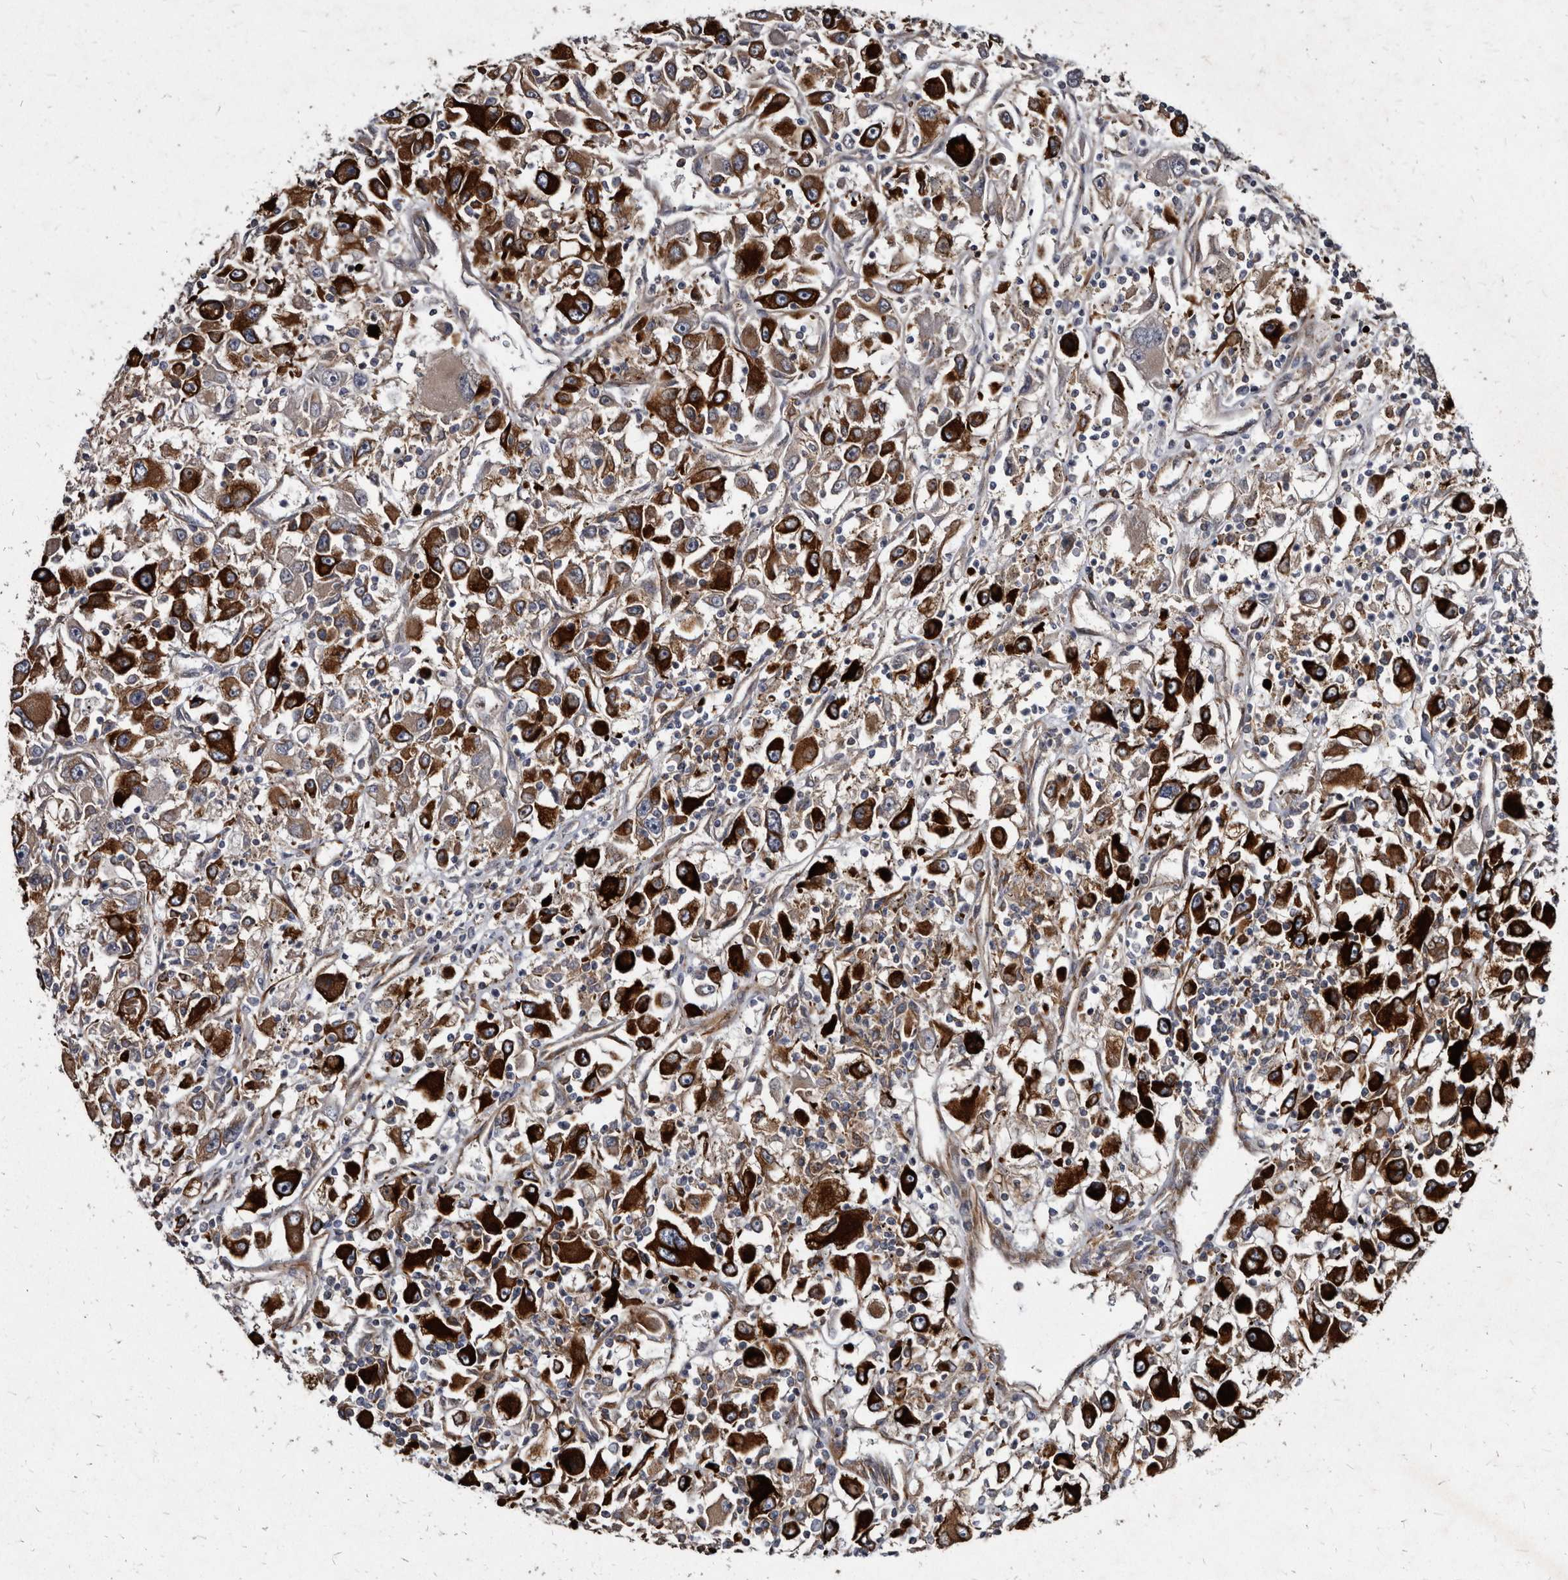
{"staining": {"intensity": "strong", "quantity": ">75%", "location": "cytoplasmic/membranous"}, "tissue": "renal cancer", "cell_type": "Tumor cells", "image_type": "cancer", "snomed": [{"axis": "morphology", "description": "Adenocarcinoma, NOS"}, {"axis": "topography", "description": "Kidney"}], "caption": "There is high levels of strong cytoplasmic/membranous staining in tumor cells of renal cancer (adenocarcinoma), as demonstrated by immunohistochemical staining (brown color).", "gene": "KCTD20", "patient": {"sex": "female", "age": 52}}